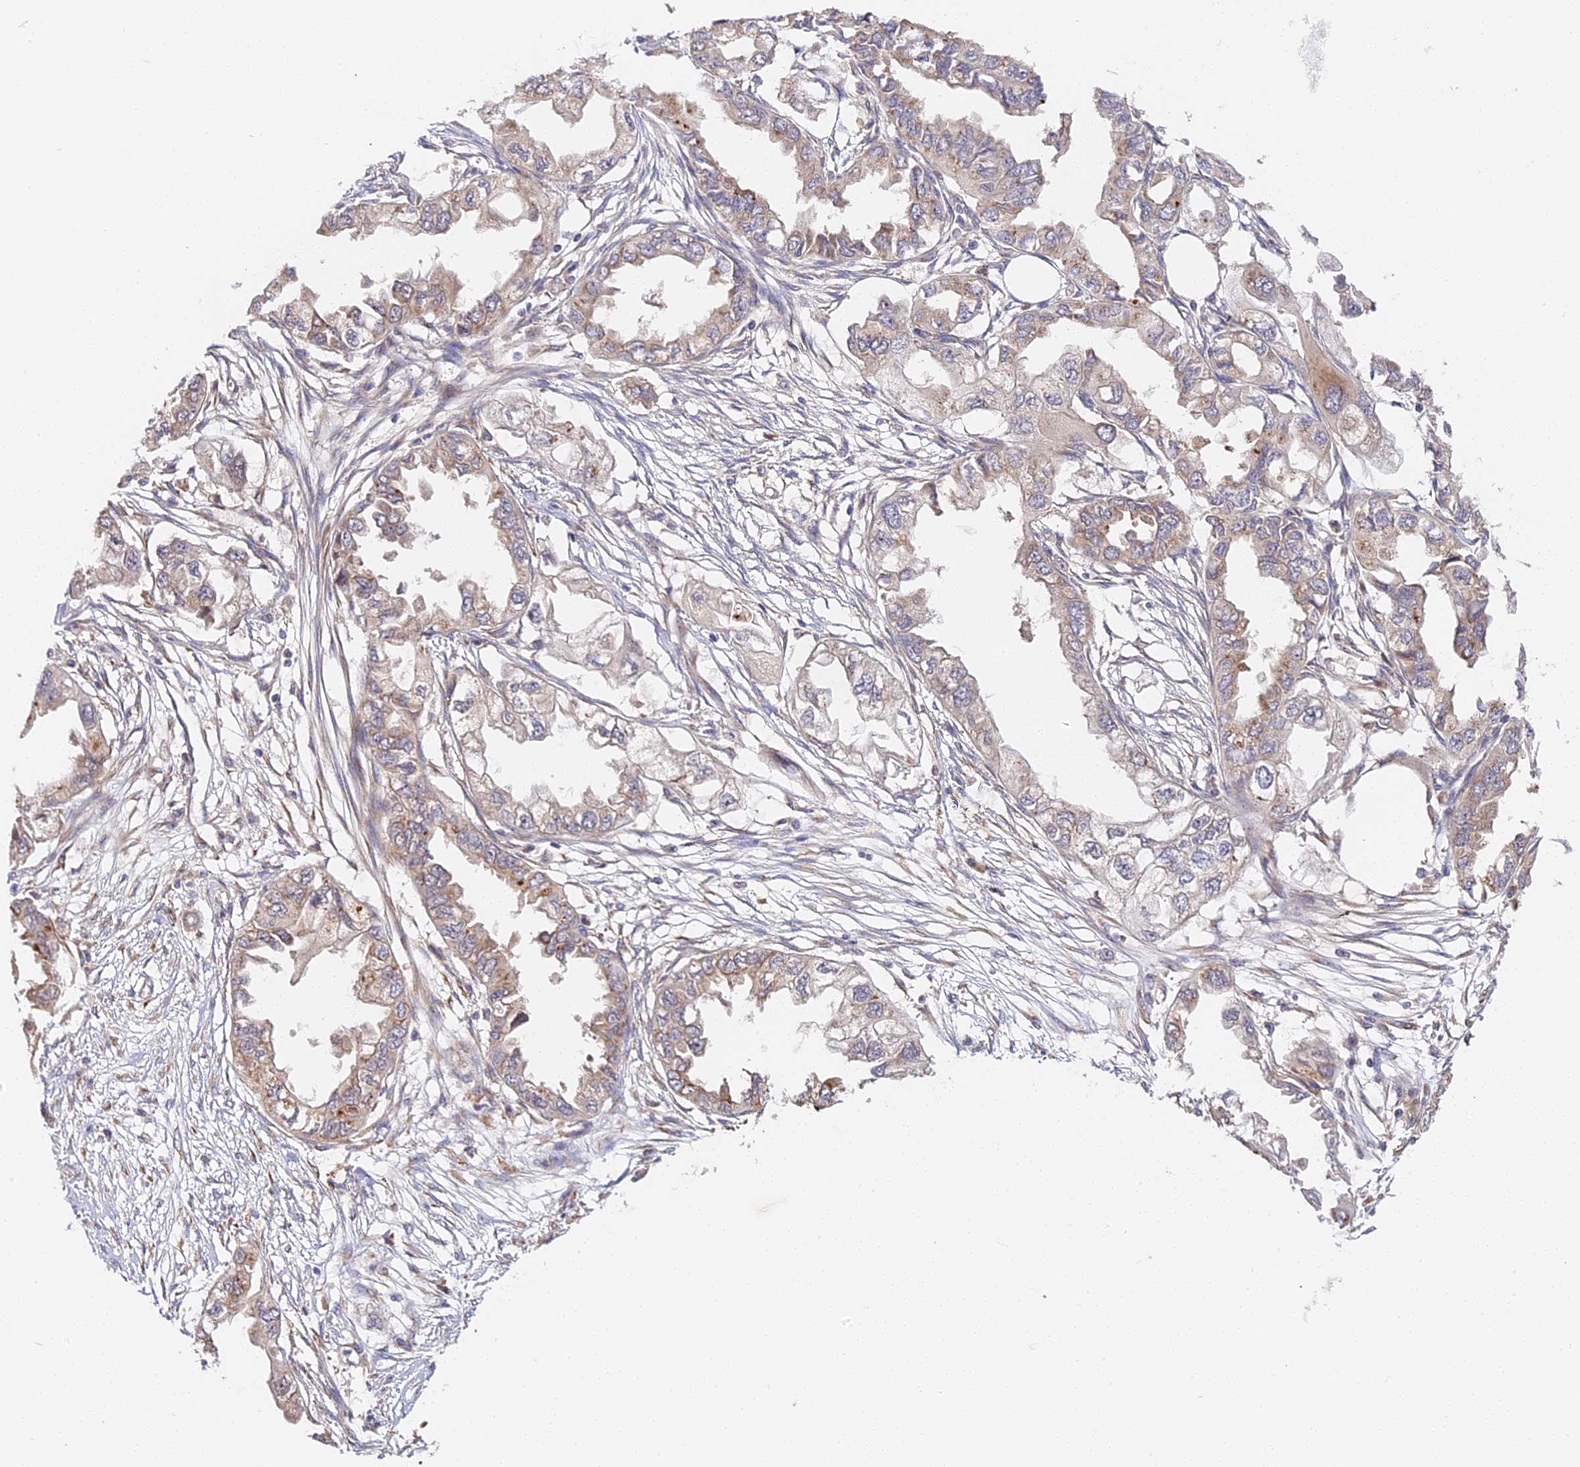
{"staining": {"intensity": "moderate", "quantity": "<25%", "location": "cytoplasmic/membranous"}, "tissue": "endometrial cancer", "cell_type": "Tumor cells", "image_type": "cancer", "snomed": [{"axis": "morphology", "description": "Adenocarcinoma, NOS"}, {"axis": "topography", "description": "Endometrium"}], "caption": "Immunohistochemical staining of endometrial cancer (adenocarcinoma) displays low levels of moderate cytoplasmic/membranous protein expression in about <25% of tumor cells. The staining is performed using DAB brown chromogen to label protein expression. The nuclei are counter-stained blue using hematoxylin.", "gene": "IMPACT", "patient": {"sex": "female", "age": 67}}